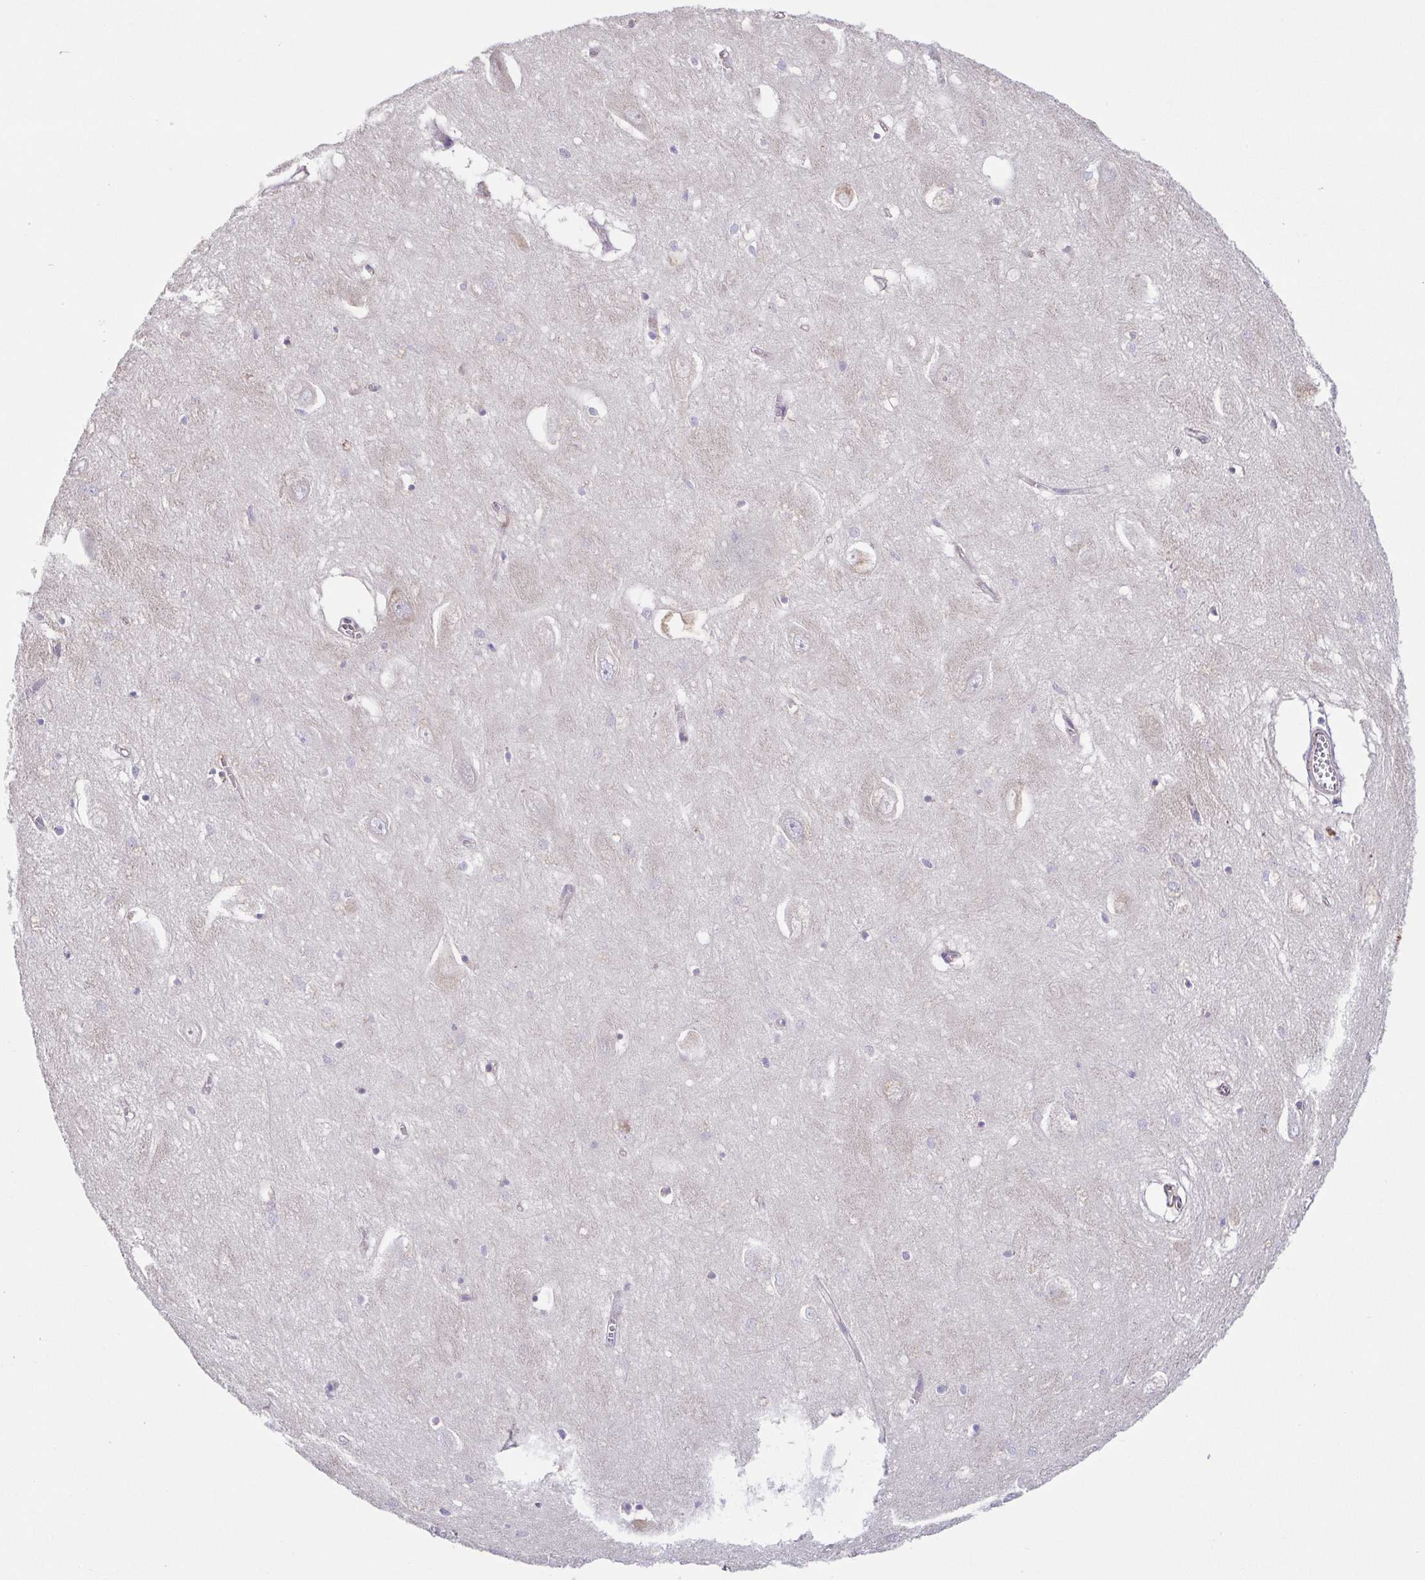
{"staining": {"intensity": "negative", "quantity": "none", "location": "none"}, "tissue": "hippocampus", "cell_type": "Glial cells", "image_type": "normal", "snomed": [{"axis": "morphology", "description": "Normal tissue, NOS"}, {"axis": "topography", "description": "Hippocampus"}], "caption": "DAB immunohistochemical staining of unremarkable hippocampus displays no significant expression in glial cells. (DAB immunohistochemistry (IHC) with hematoxylin counter stain).", "gene": "GINM1", "patient": {"sex": "female", "age": 64}}